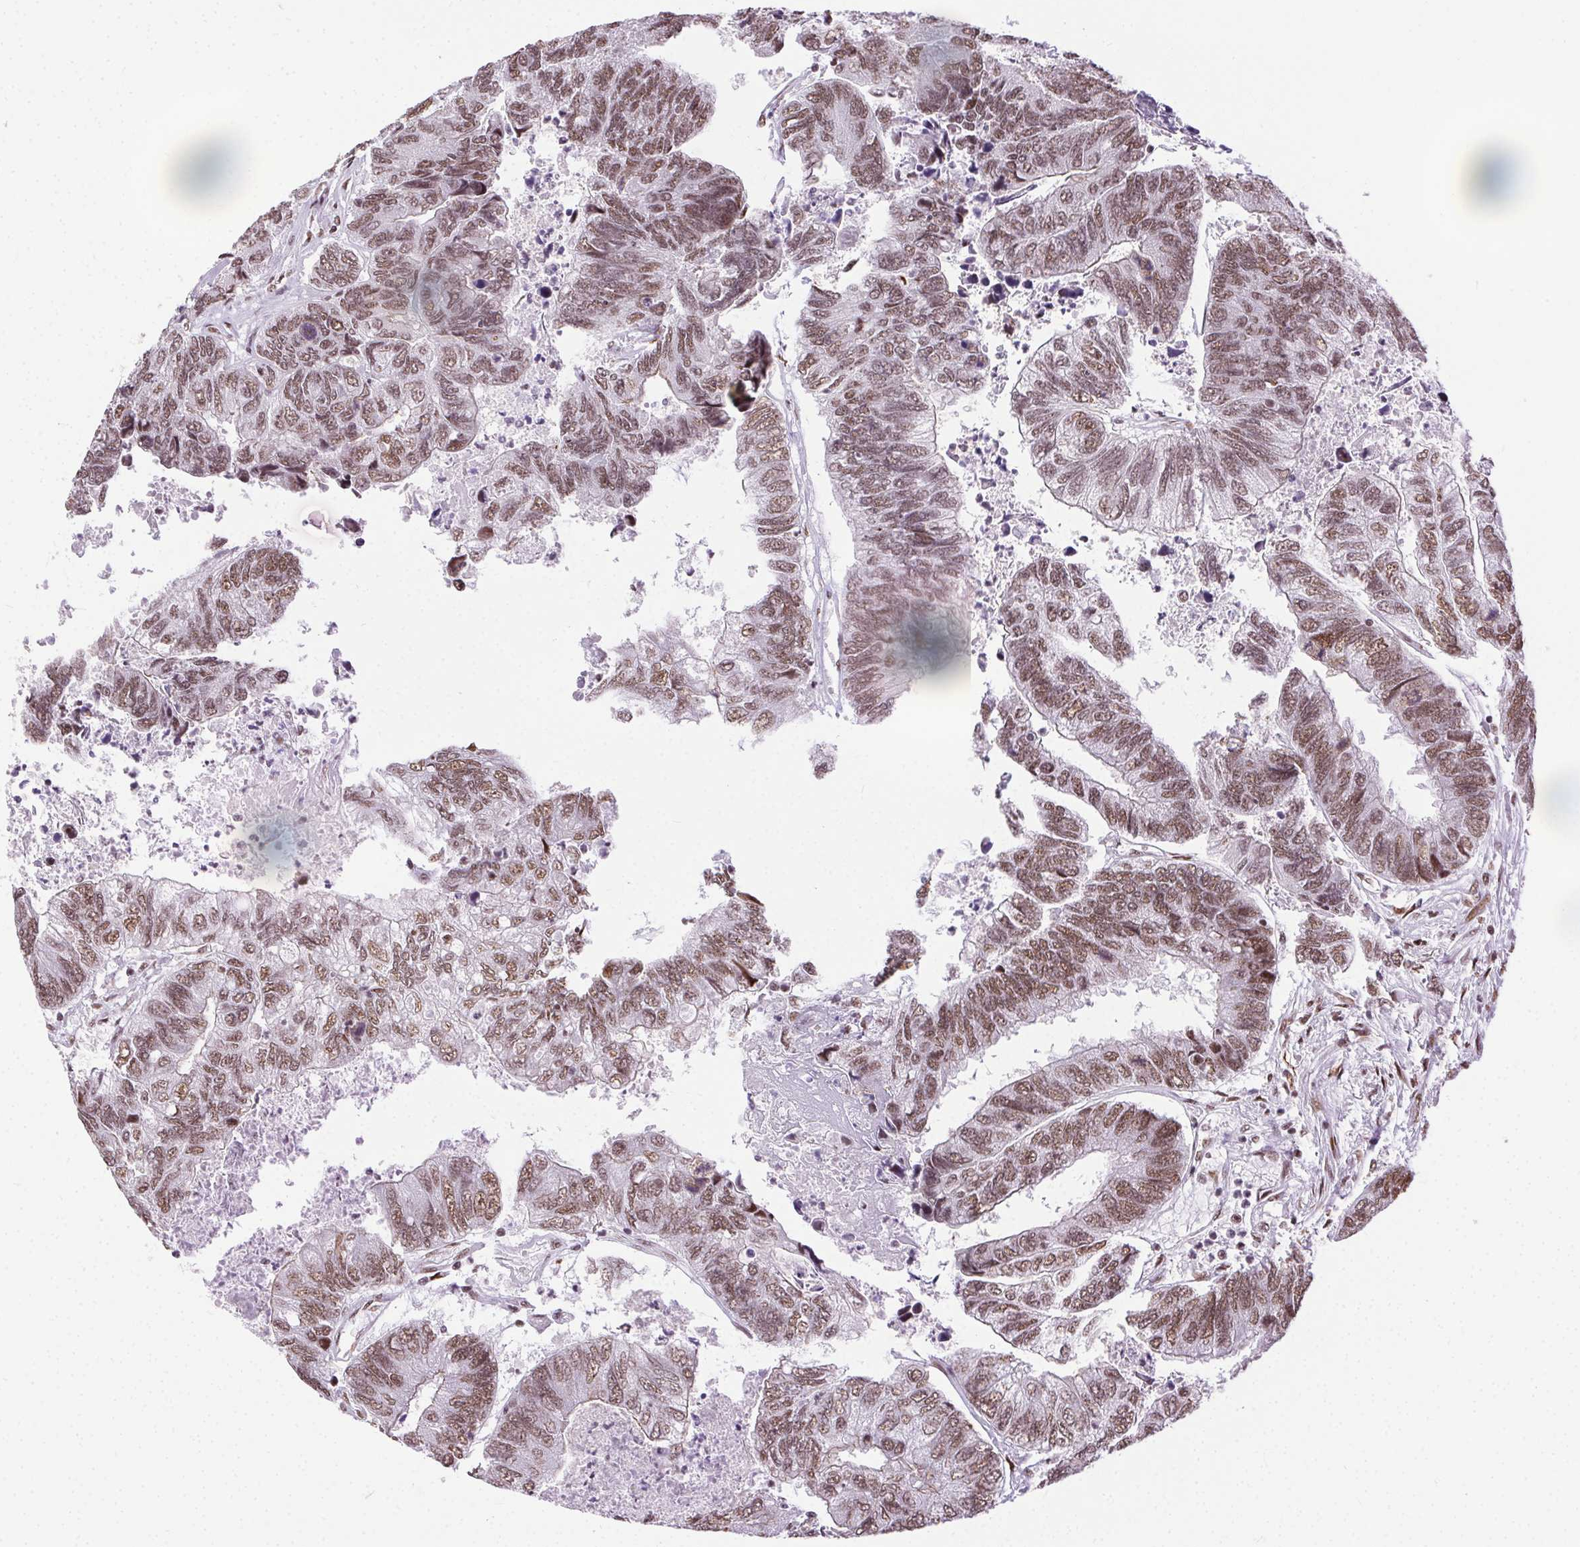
{"staining": {"intensity": "moderate", "quantity": ">75%", "location": "nuclear"}, "tissue": "colorectal cancer", "cell_type": "Tumor cells", "image_type": "cancer", "snomed": [{"axis": "morphology", "description": "Adenocarcinoma, NOS"}, {"axis": "topography", "description": "Colon"}], "caption": "Immunohistochemical staining of colorectal cancer (adenocarcinoma) demonstrates medium levels of moderate nuclear protein staining in approximately >75% of tumor cells. (IHC, brightfield microscopy, high magnification).", "gene": "TRA2B", "patient": {"sex": "female", "age": 67}}